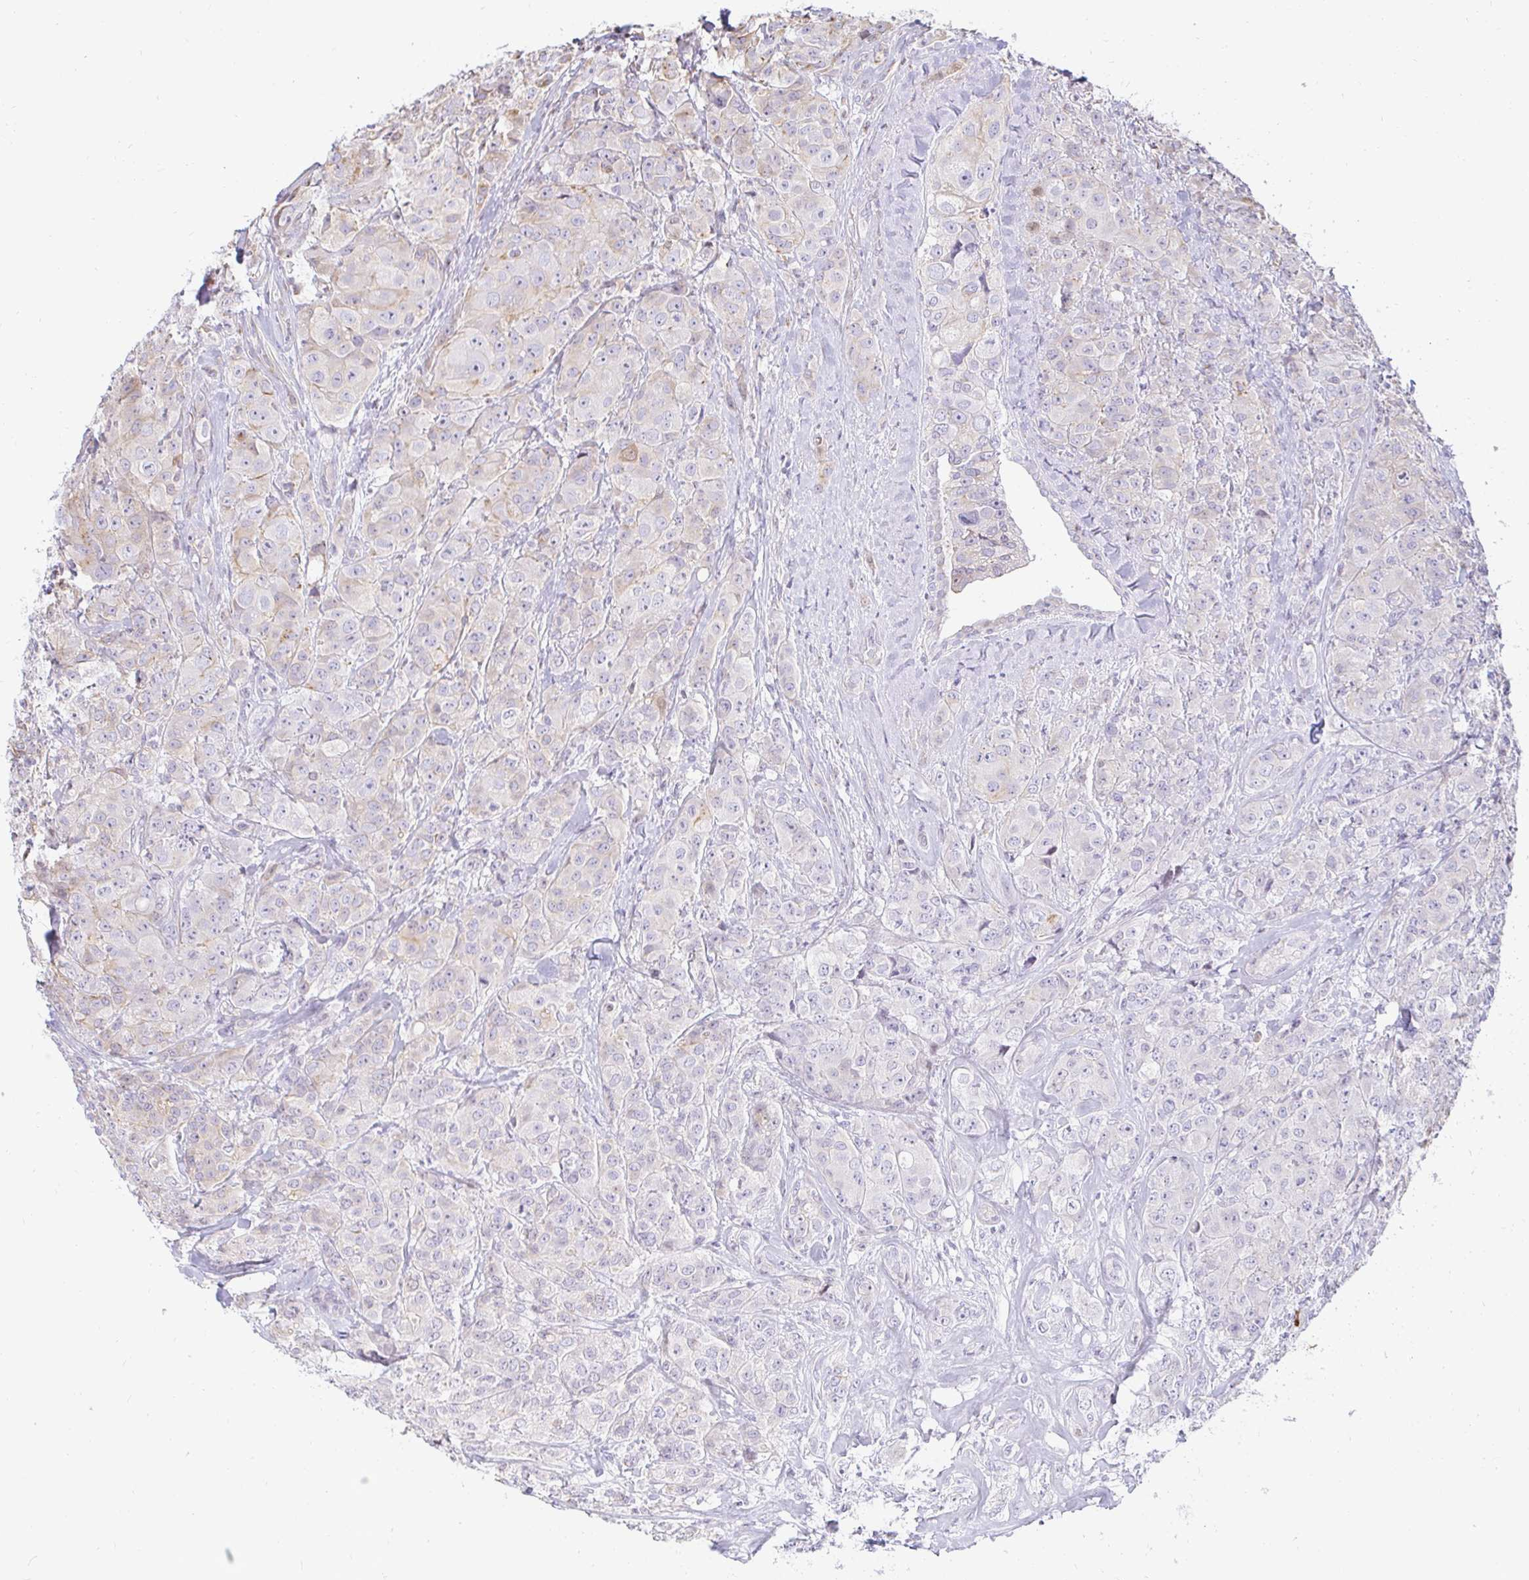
{"staining": {"intensity": "negative", "quantity": "none", "location": "none"}, "tissue": "breast cancer", "cell_type": "Tumor cells", "image_type": "cancer", "snomed": [{"axis": "morphology", "description": "Normal tissue, NOS"}, {"axis": "morphology", "description": "Duct carcinoma"}, {"axis": "topography", "description": "Breast"}], "caption": "Immunohistochemistry (IHC) photomicrograph of neoplastic tissue: human breast cancer (intraductal carcinoma) stained with DAB demonstrates no significant protein staining in tumor cells.", "gene": "CAPSL", "patient": {"sex": "female", "age": 43}}